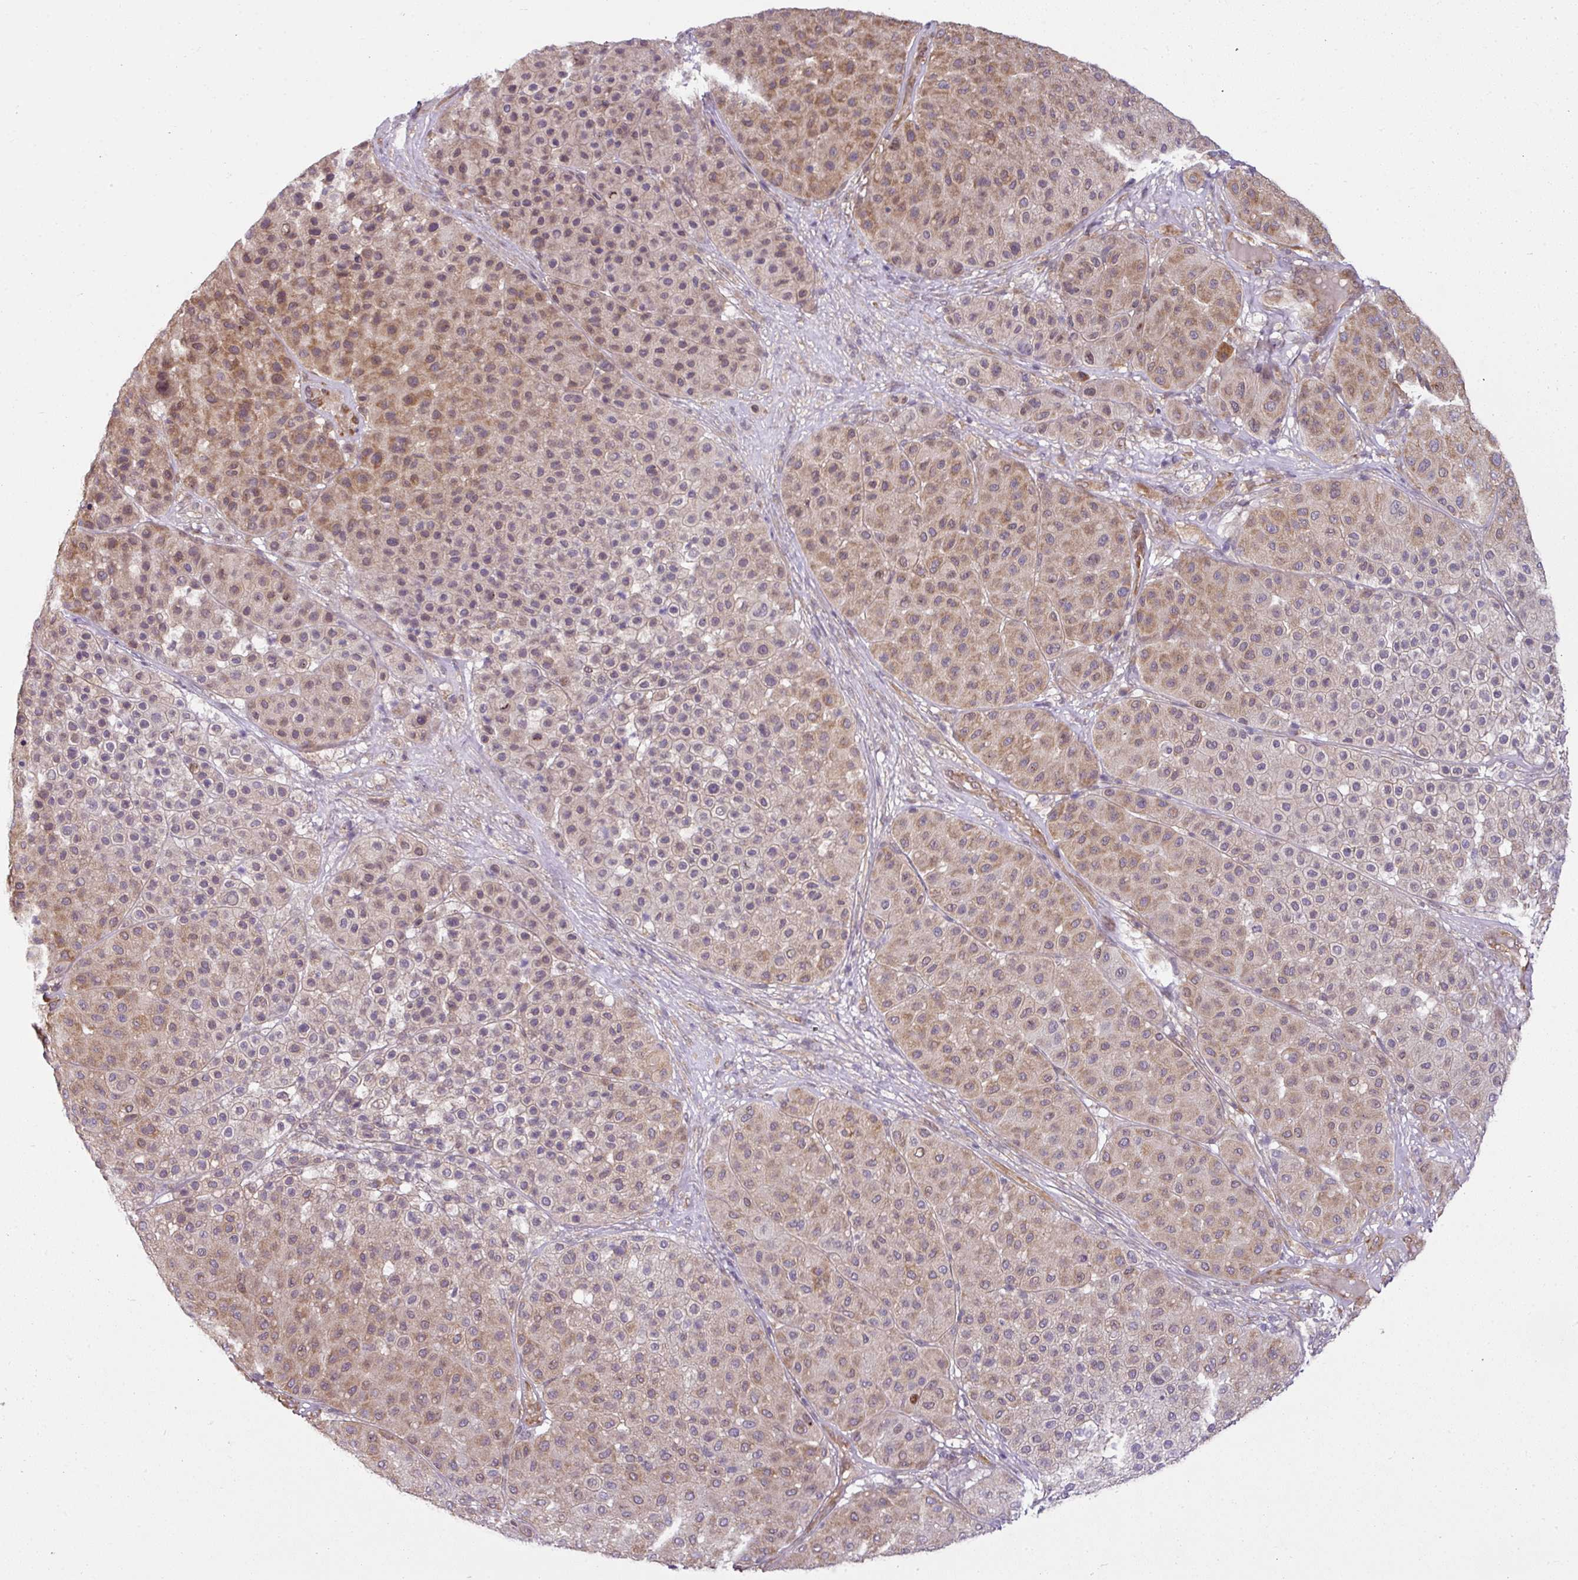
{"staining": {"intensity": "moderate", "quantity": "25%-75%", "location": "cytoplasmic/membranous"}, "tissue": "melanoma", "cell_type": "Tumor cells", "image_type": "cancer", "snomed": [{"axis": "morphology", "description": "Malignant melanoma, Metastatic site"}, {"axis": "topography", "description": "Smooth muscle"}], "caption": "The photomicrograph shows a brown stain indicating the presence of a protein in the cytoplasmic/membranous of tumor cells in malignant melanoma (metastatic site). (DAB IHC, brown staining for protein, blue staining for nuclei).", "gene": "RBM4B", "patient": {"sex": "male", "age": 41}}